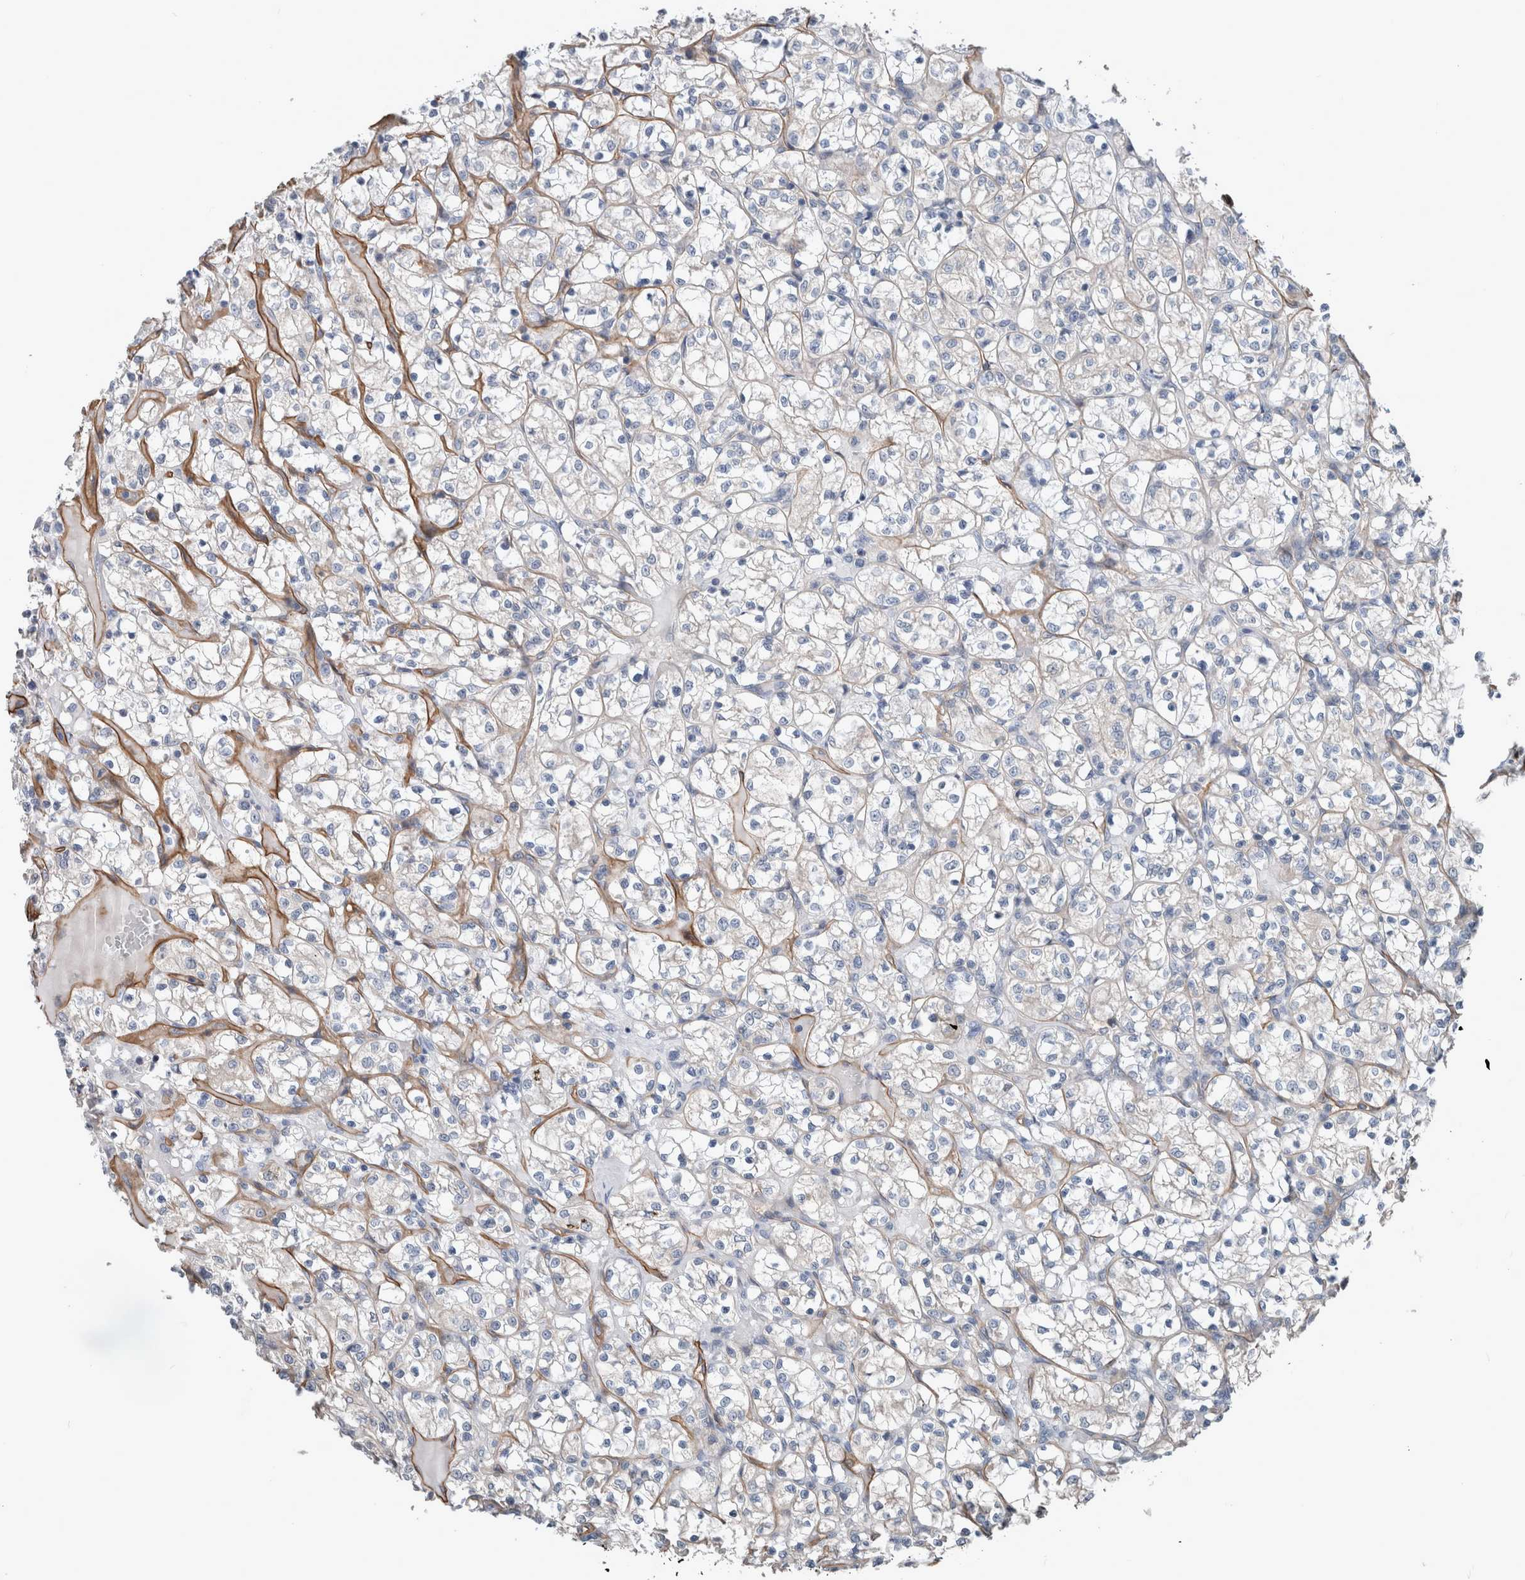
{"staining": {"intensity": "negative", "quantity": "none", "location": "none"}, "tissue": "renal cancer", "cell_type": "Tumor cells", "image_type": "cancer", "snomed": [{"axis": "morphology", "description": "Adenocarcinoma, NOS"}, {"axis": "topography", "description": "Kidney"}], "caption": "Tumor cells are negative for brown protein staining in renal cancer (adenocarcinoma).", "gene": "BCAM", "patient": {"sex": "female", "age": 69}}